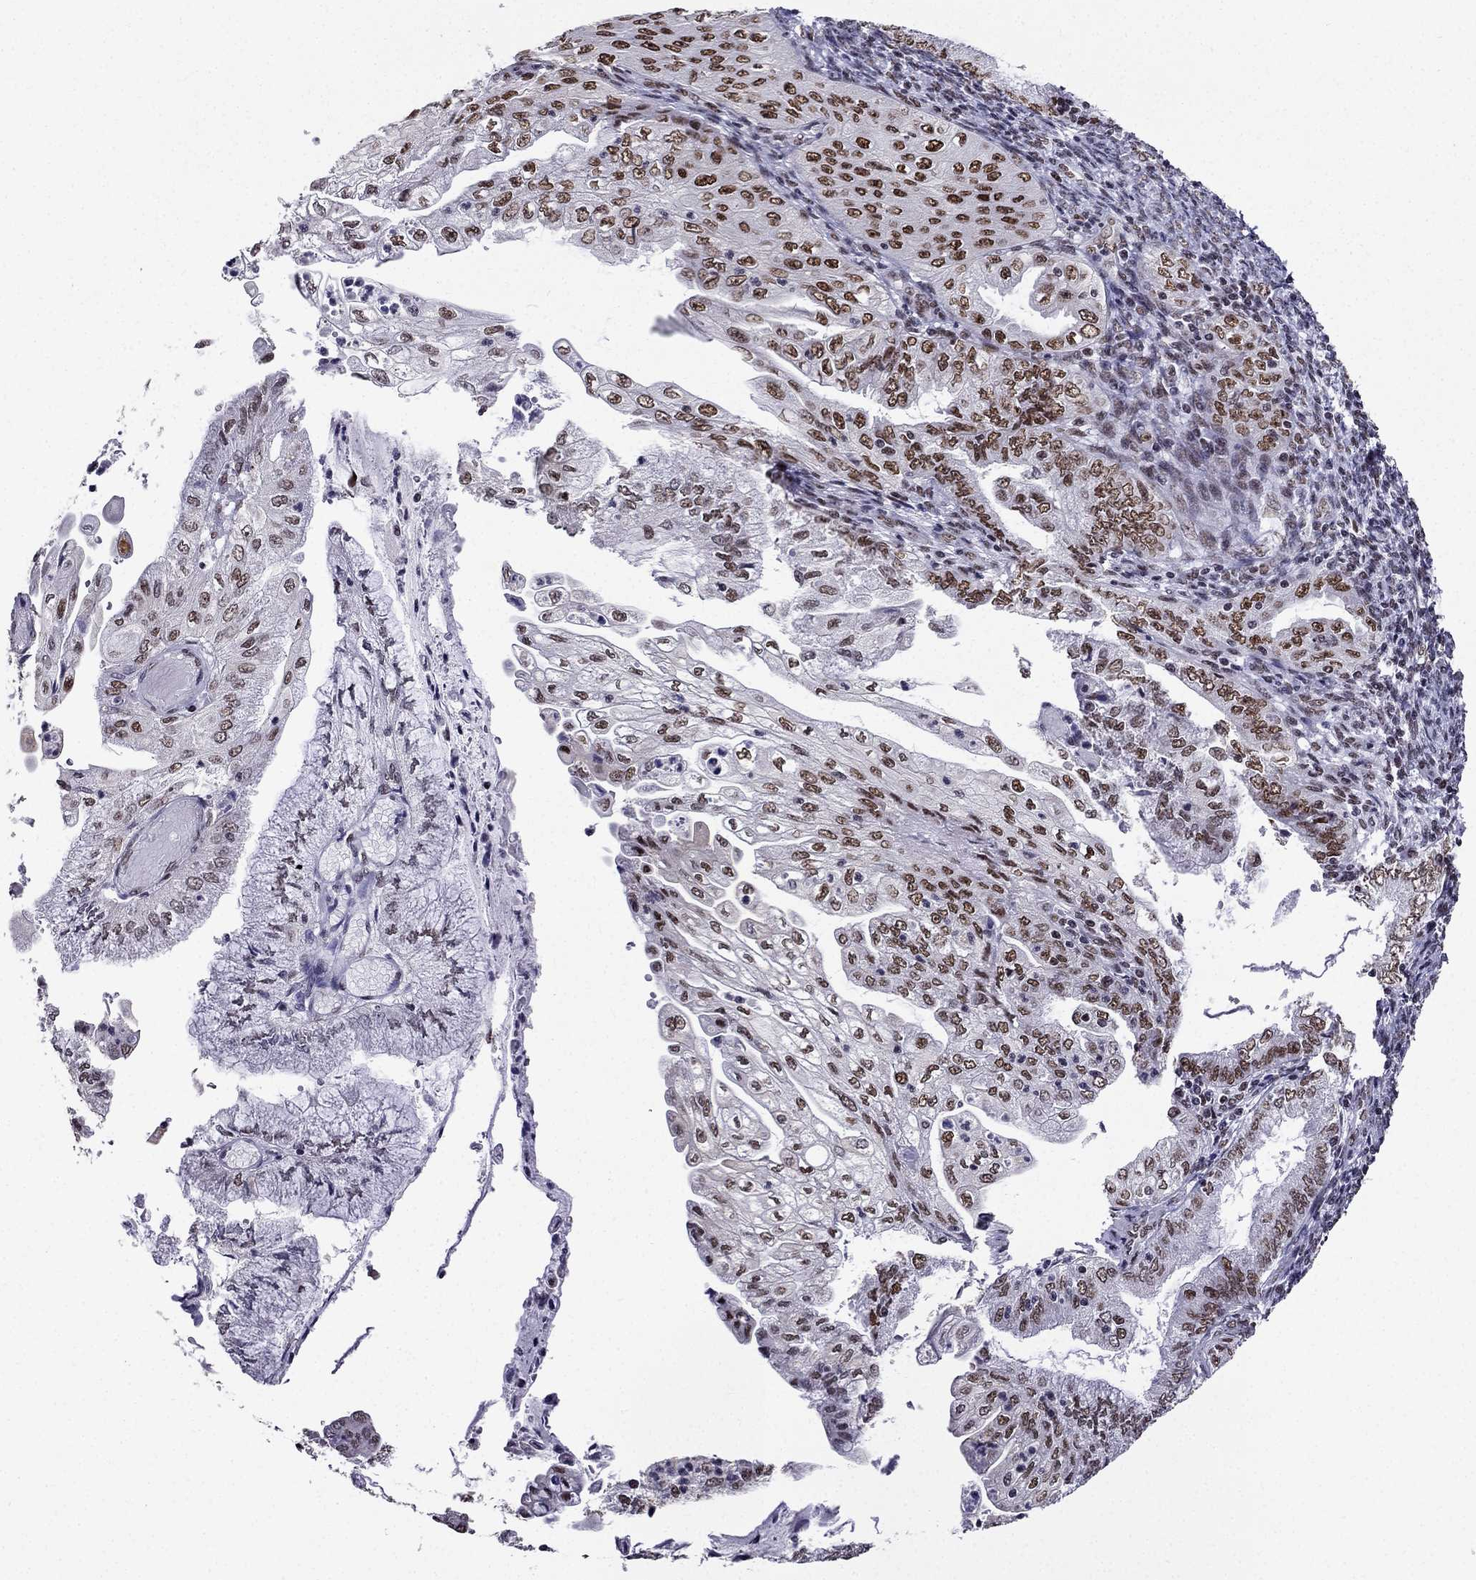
{"staining": {"intensity": "moderate", "quantity": "25%-75%", "location": "nuclear"}, "tissue": "endometrial cancer", "cell_type": "Tumor cells", "image_type": "cancer", "snomed": [{"axis": "morphology", "description": "Adenocarcinoma, NOS"}, {"axis": "topography", "description": "Endometrium"}], "caption": "Immunohistochemical staining of human endometrial cancer (adenocarcinoma) demonstrates moderate nuclear protein staining in approximately 25%-75% of tumor cells.", "gene": "ZNF420", "patient": {"sex": "female", "age": 55}}